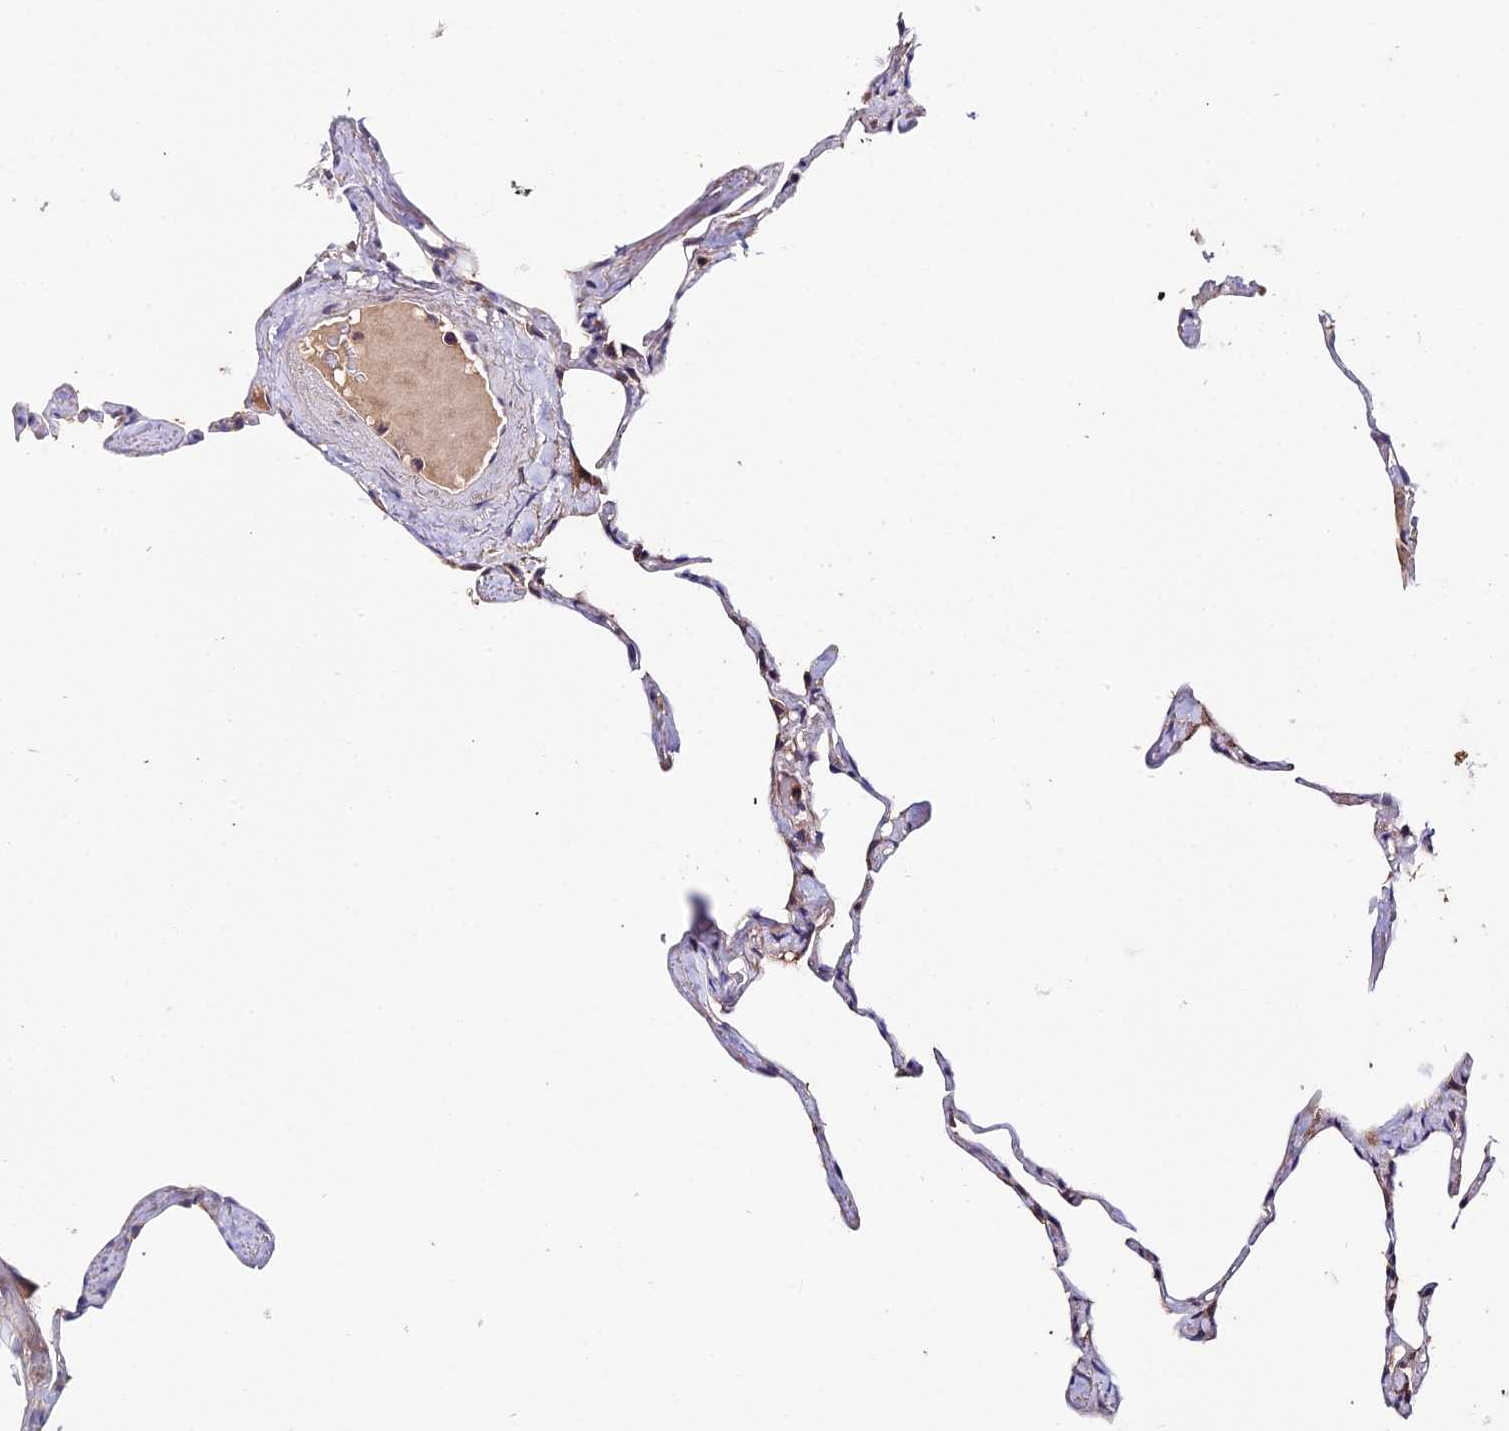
{"staining": {"intensity": "moderate", "quantity": "<25%", "location": "cytoplasmic/membranous"}, "tissue": "lung", "cell_type": "Alveolar cells", "image_type": "normal", "snomed": [{"axis": "morphology", "description": "Normal tissue, NOS"}, {"axis": "topography", "description": "Lung"}], "caption": "The photomicrograph reveals staining of normal lung, revealing moderate cytoplasmic/membranous protein staining (brown color) within alveolar cells.", "gene": "ZBED8", "patient": {"sex": "male", "age": 65}}